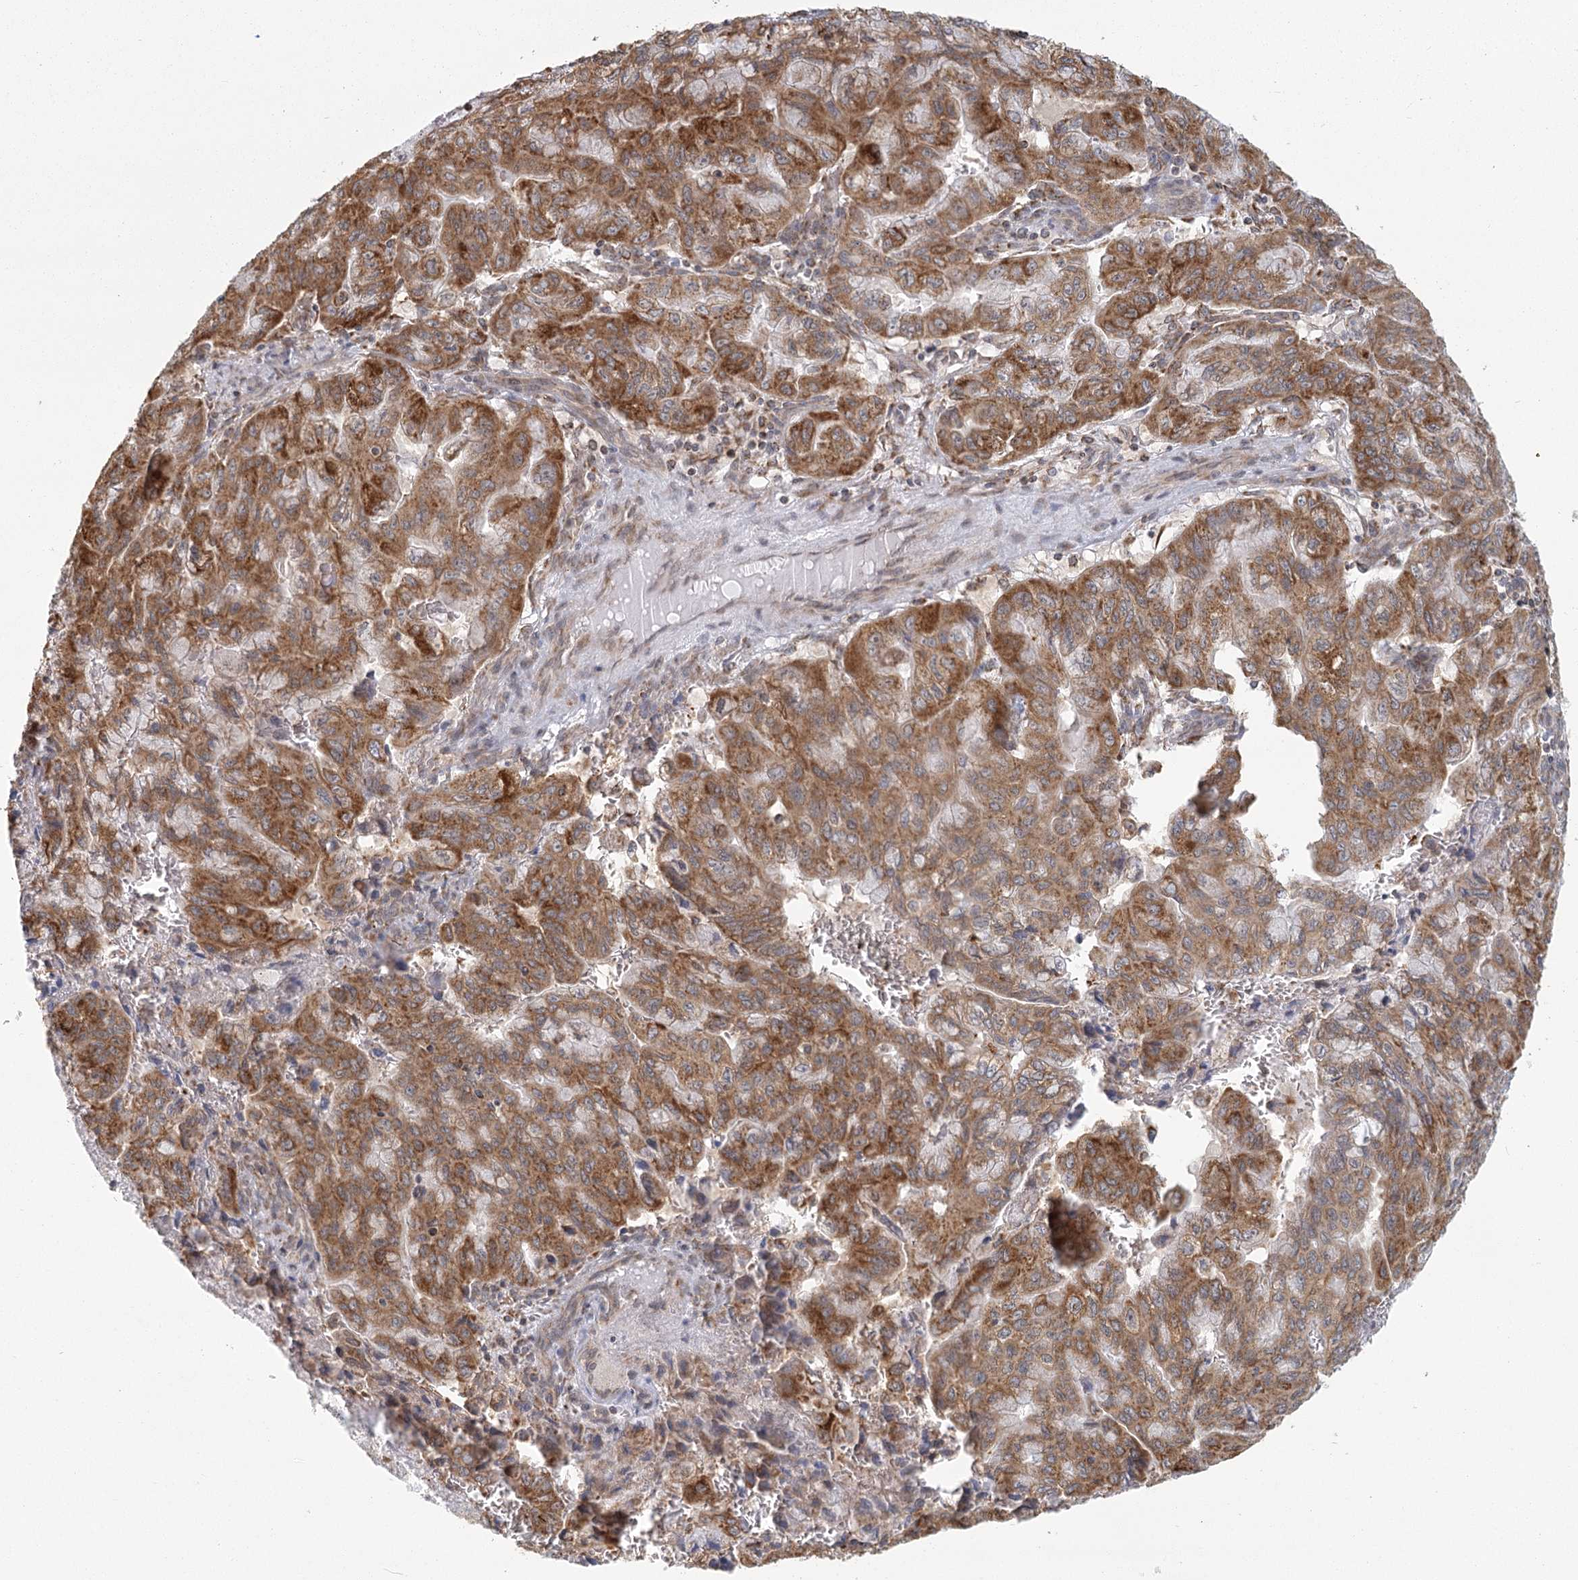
{"staining": {"intensity": "moderate", "quantity": ">75%", "location": "cytoplasmic/membranous"}, "tissue": "pancreatic cancer", "cell_type": "Tumor cells", "image_type": "cancer", "snomed": [{"axis": "morphology", "description": "Adenocarcinoma, NOS"}, {"axis": "topography", "description": "Pancreas"}], "caption": "Pancreatic cancer (adenocarcinoma) was stained to show a protein in brown. There is medium levels of moderate cytoplasmic/membranous expression in about >75% of tumor cells.", "gene": "LACTB", "patient": {"sex": "male", "age": 51}}